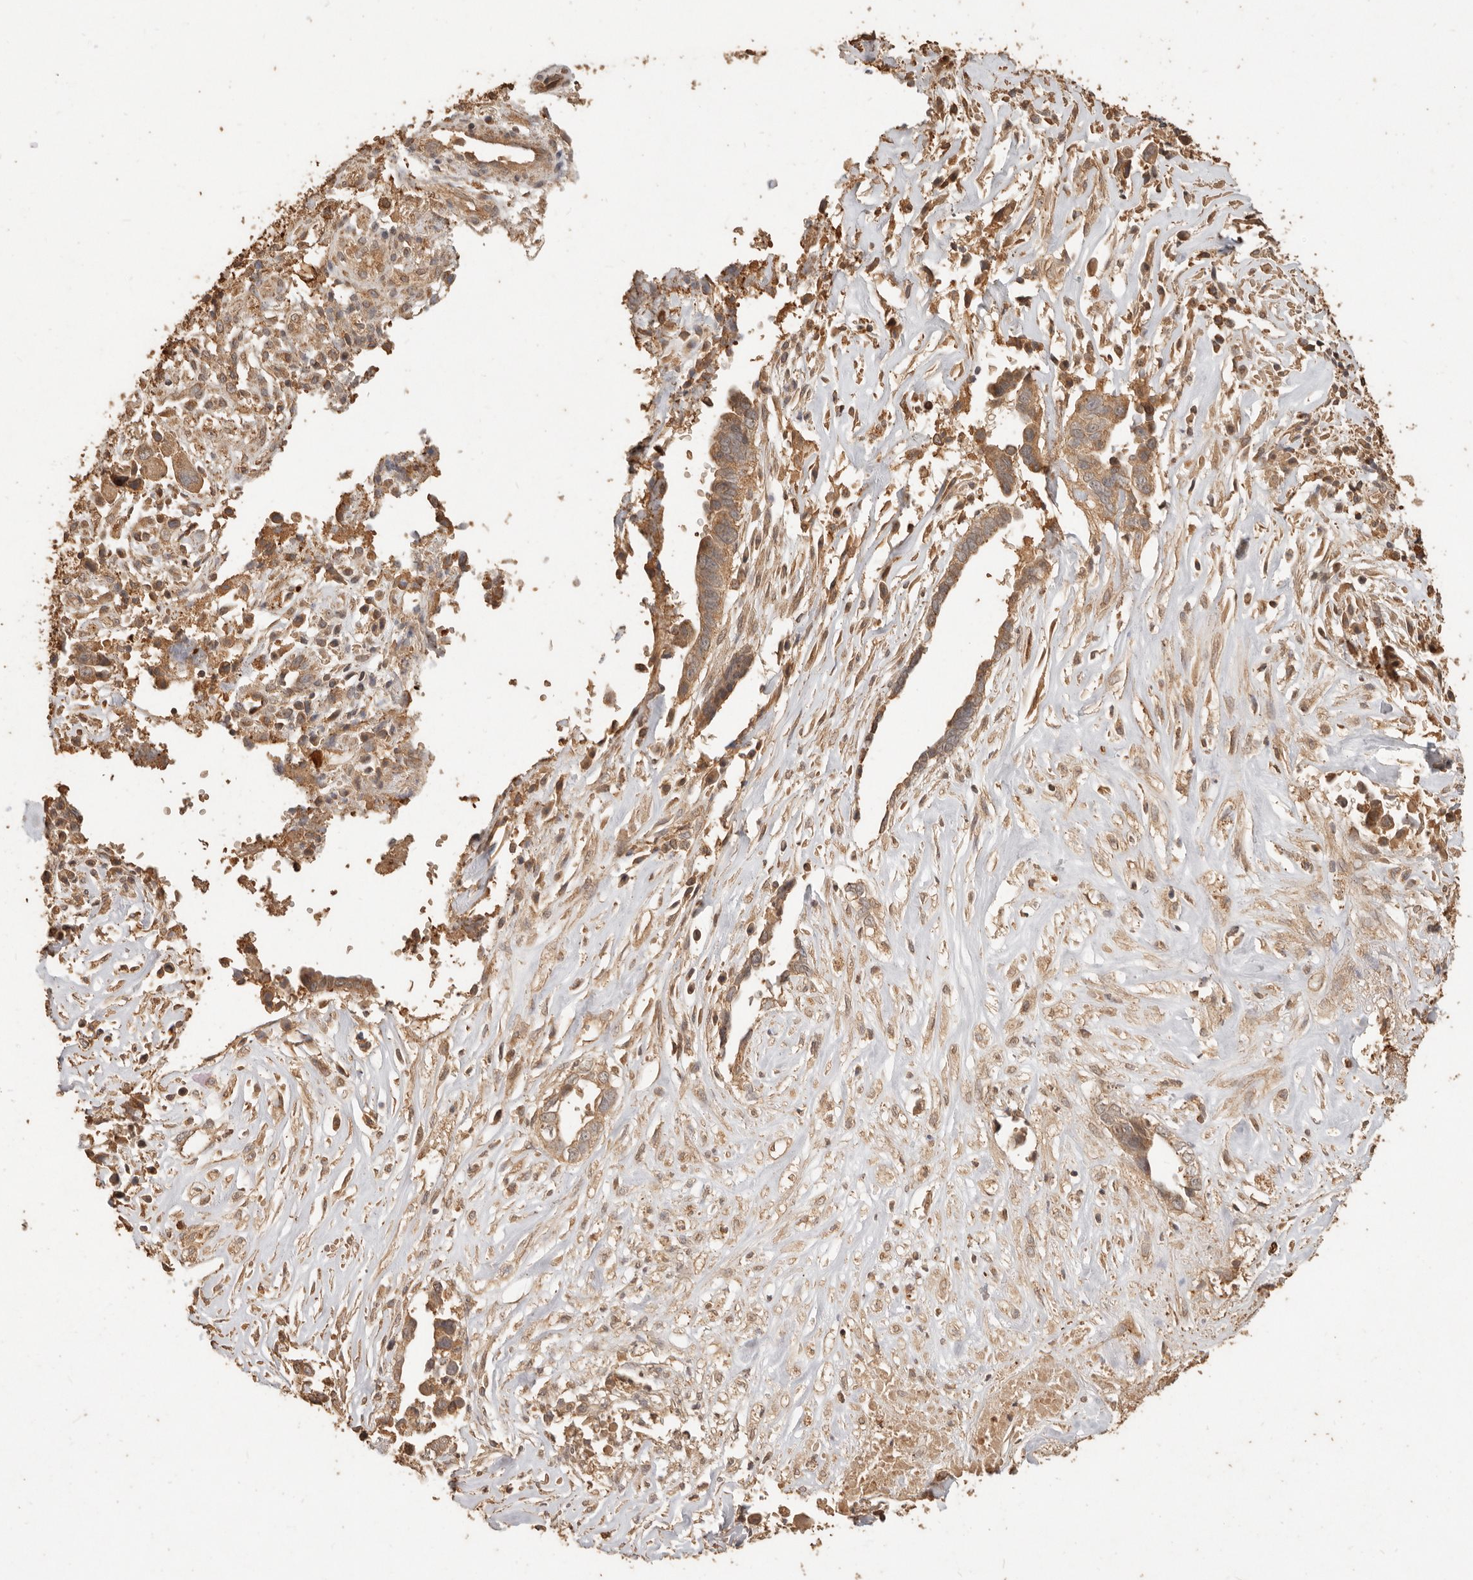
{"staining": {"intensity": "moderate", "quantity": ">75%", "location": "cytoplasmic/membranous"}, "tissue": "liver cancer", "cell_type": "Tumor cells", "image_type": "cancer", "snomed": [{"axis": "morphology", "description": "Cholangiocarcinoma"}, {"axis": "topography", "description": "Liver"}], "caption": "Moderate cytoplasmic/membranous staining is seen in approximately >75% of tumor cells in liver cancer (cholangiocarcinoma).", "gene": "FAM180B", "patient": {"sex": "female", "age": 79}}